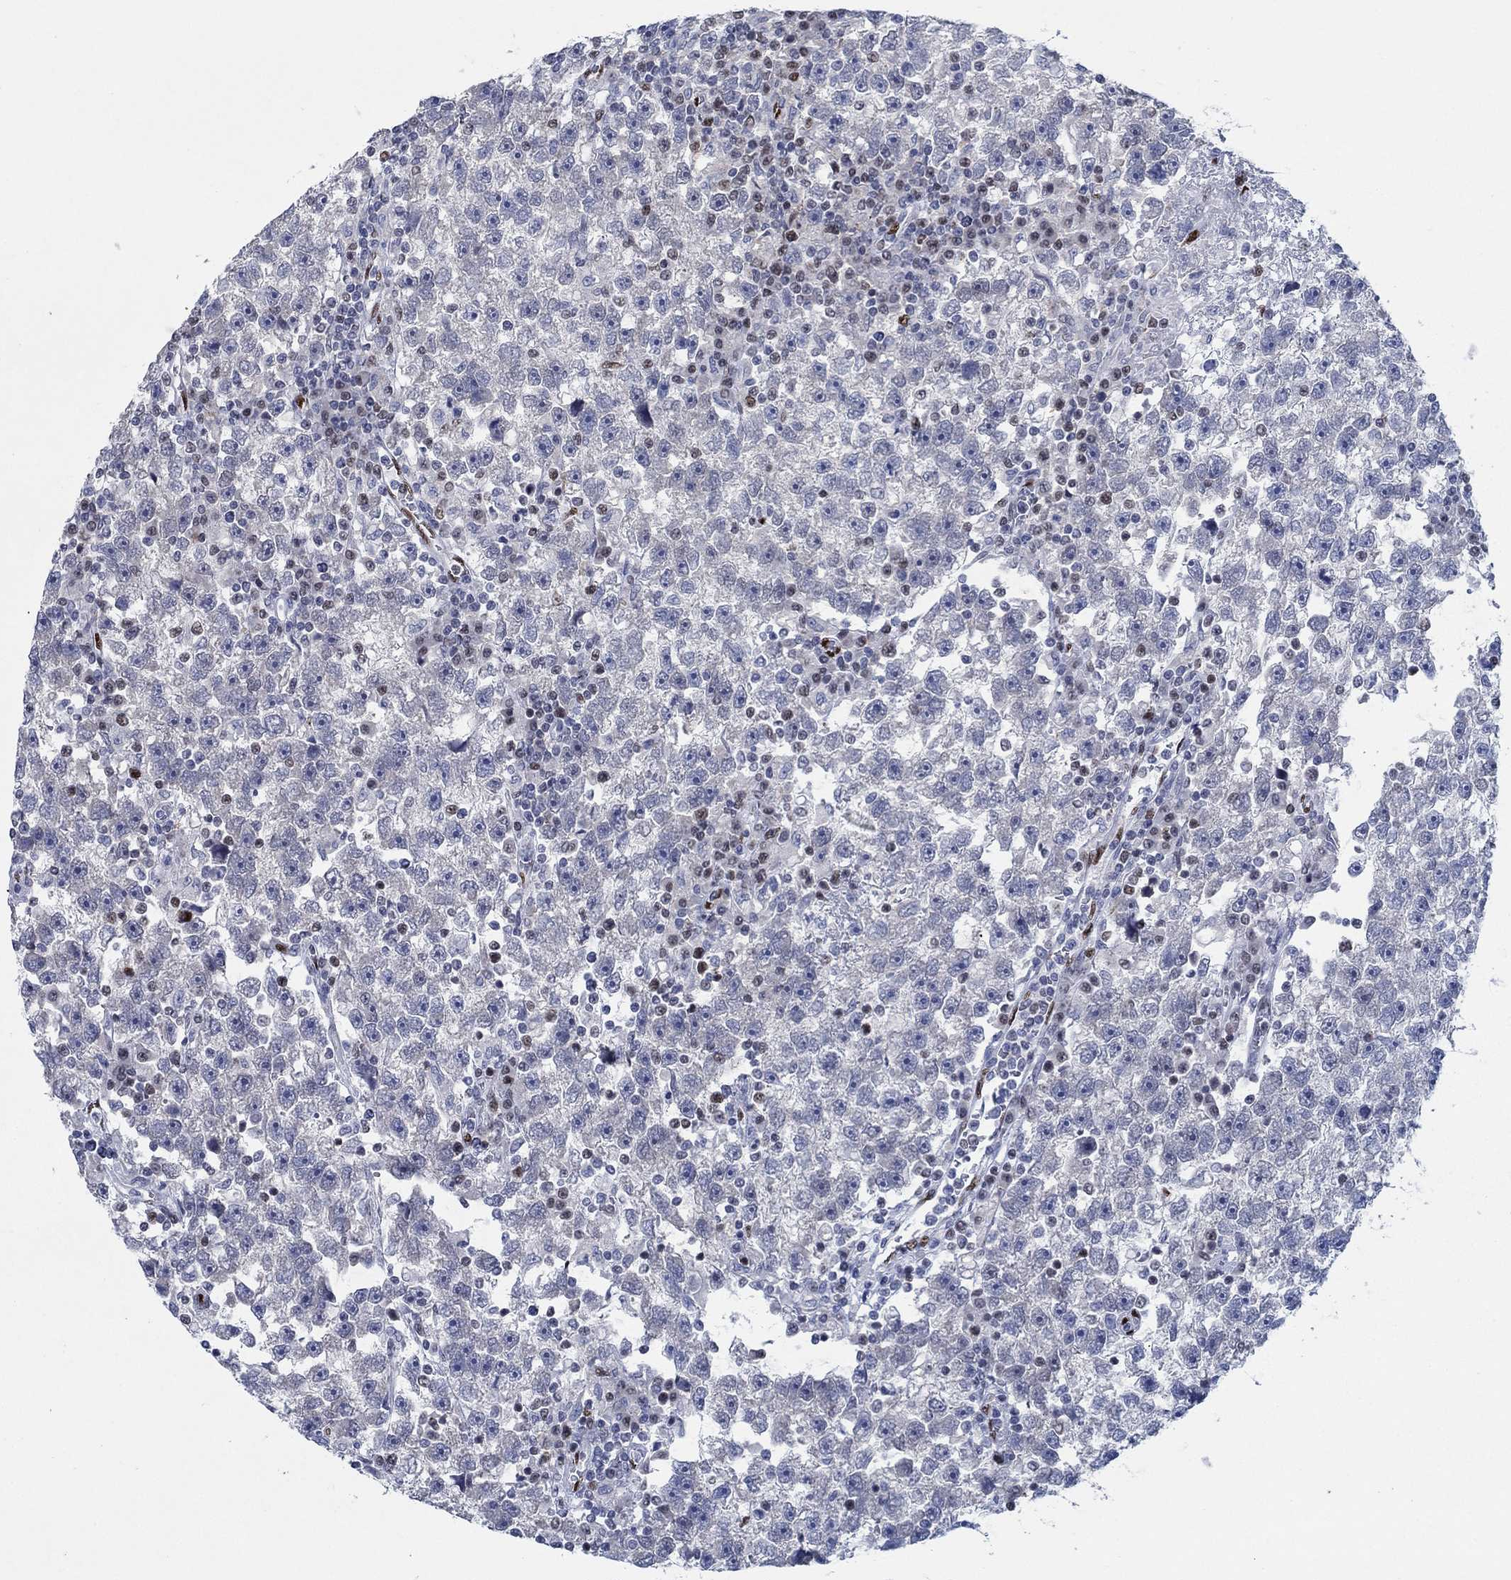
{"staining": {"intensity": "negative", "quantity": "none", "location": "none"}, "tissue": "testis cancer", "cell_type": "Tumor cells", "image_type": "cancer", "snomed": [{"axis": "morphology", "description": "Seminoma, NOS"}, {"axis": "topography", "description": "Testis"}], "caption": "Immunohistochemistry of human seminoma (testis) exhibits no positivity in tumor cells.", "gene": "ZEB1", "patient": {"sex": "male", "age": 47}}